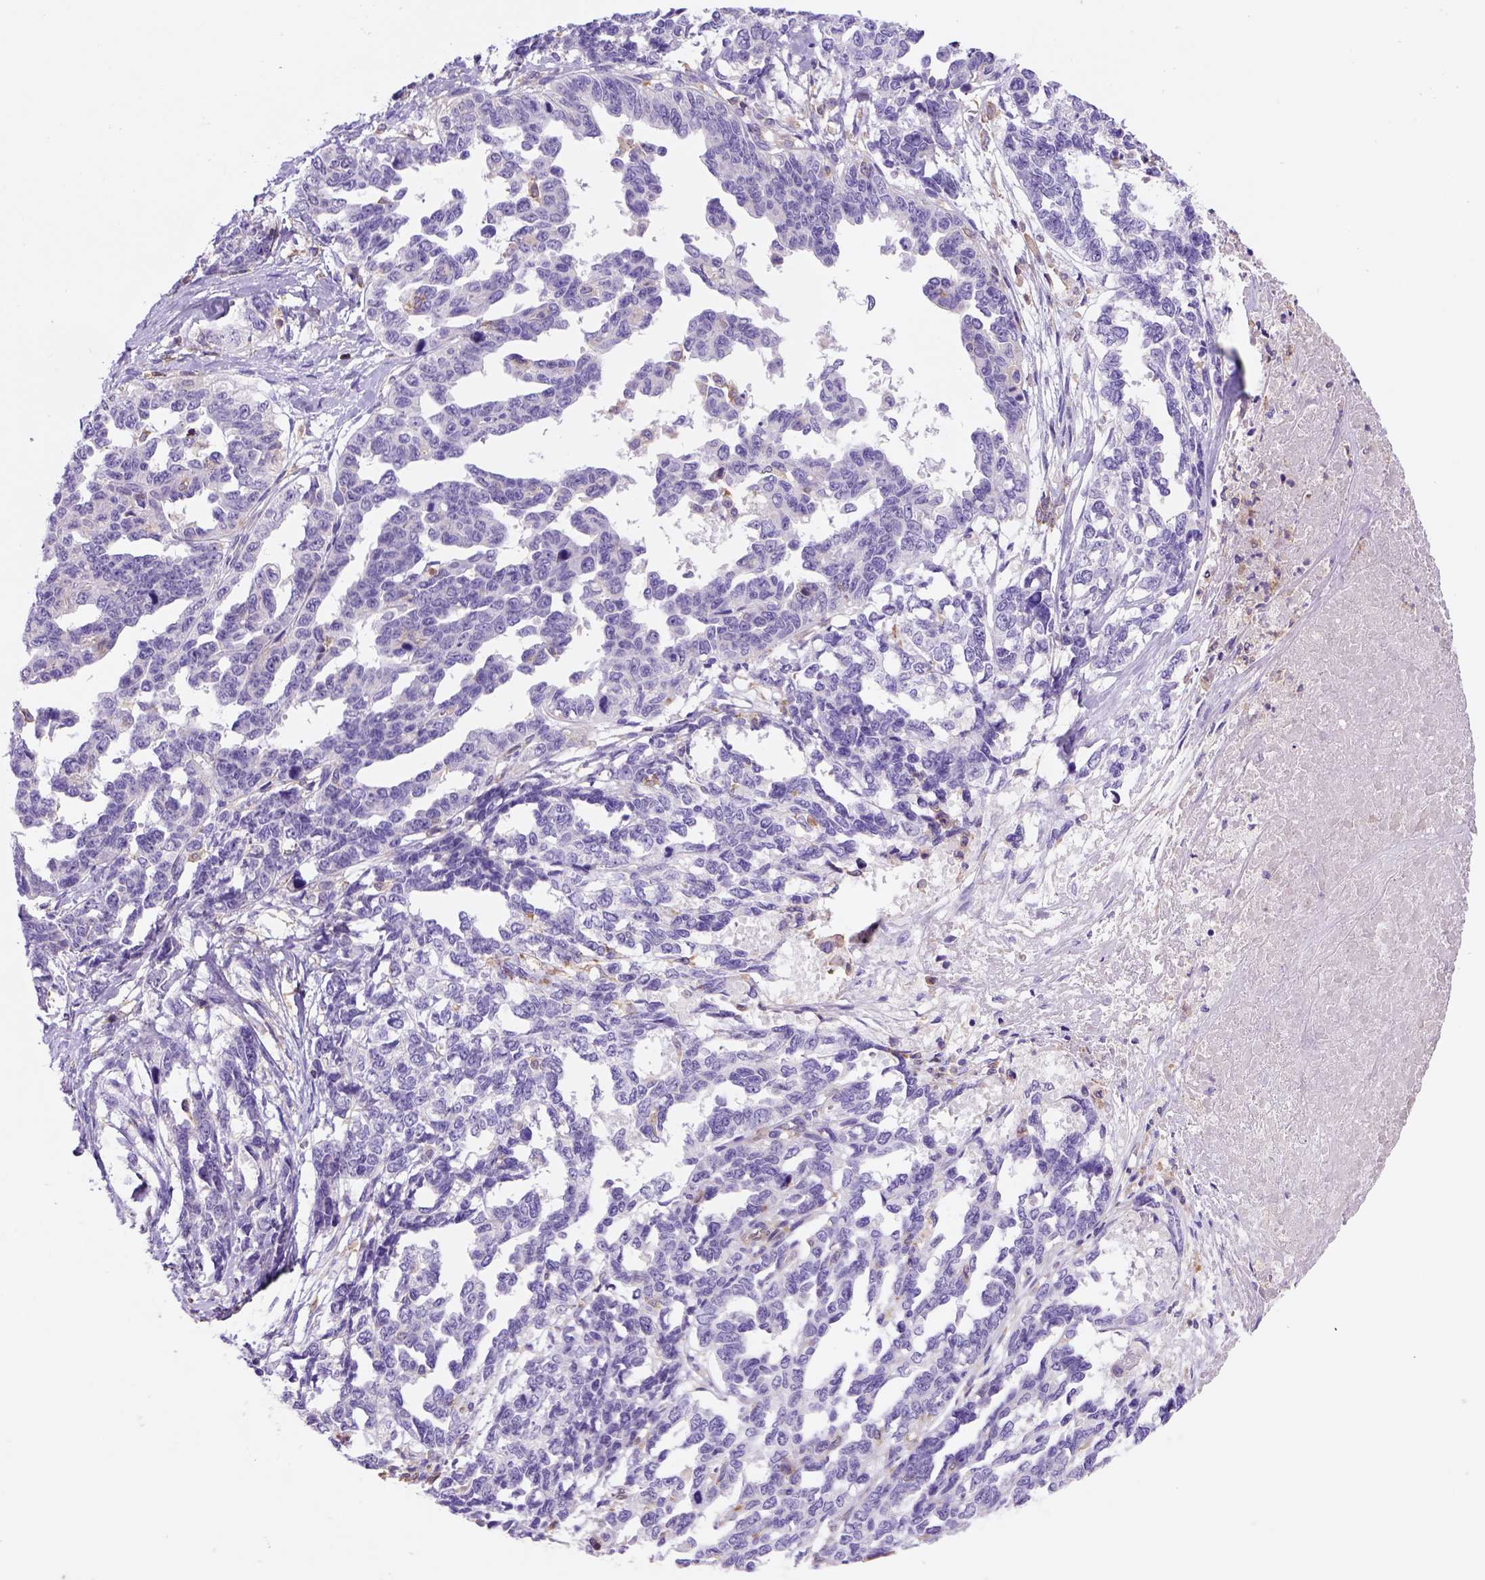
{"staining": {"intensity": "negative", "quantity": "none", "location": "none"}, "tissue": "ovarian cancer", "cell_type": "Tumor cells", "image_type": "cancer", "snomed": [{"axis": "morphology", "description": "Cystadenocarcinoma, serous, NOS"}, {"axis": "topography", "description": "Ovary"}], "caption": "Serous cystadenocarcinoma (ovarian) was stained to show a protein in brown. There is no significant staining in tumor cells.", "gene": "INPP5D", "patient": {"sex": "female", "age": 69}}